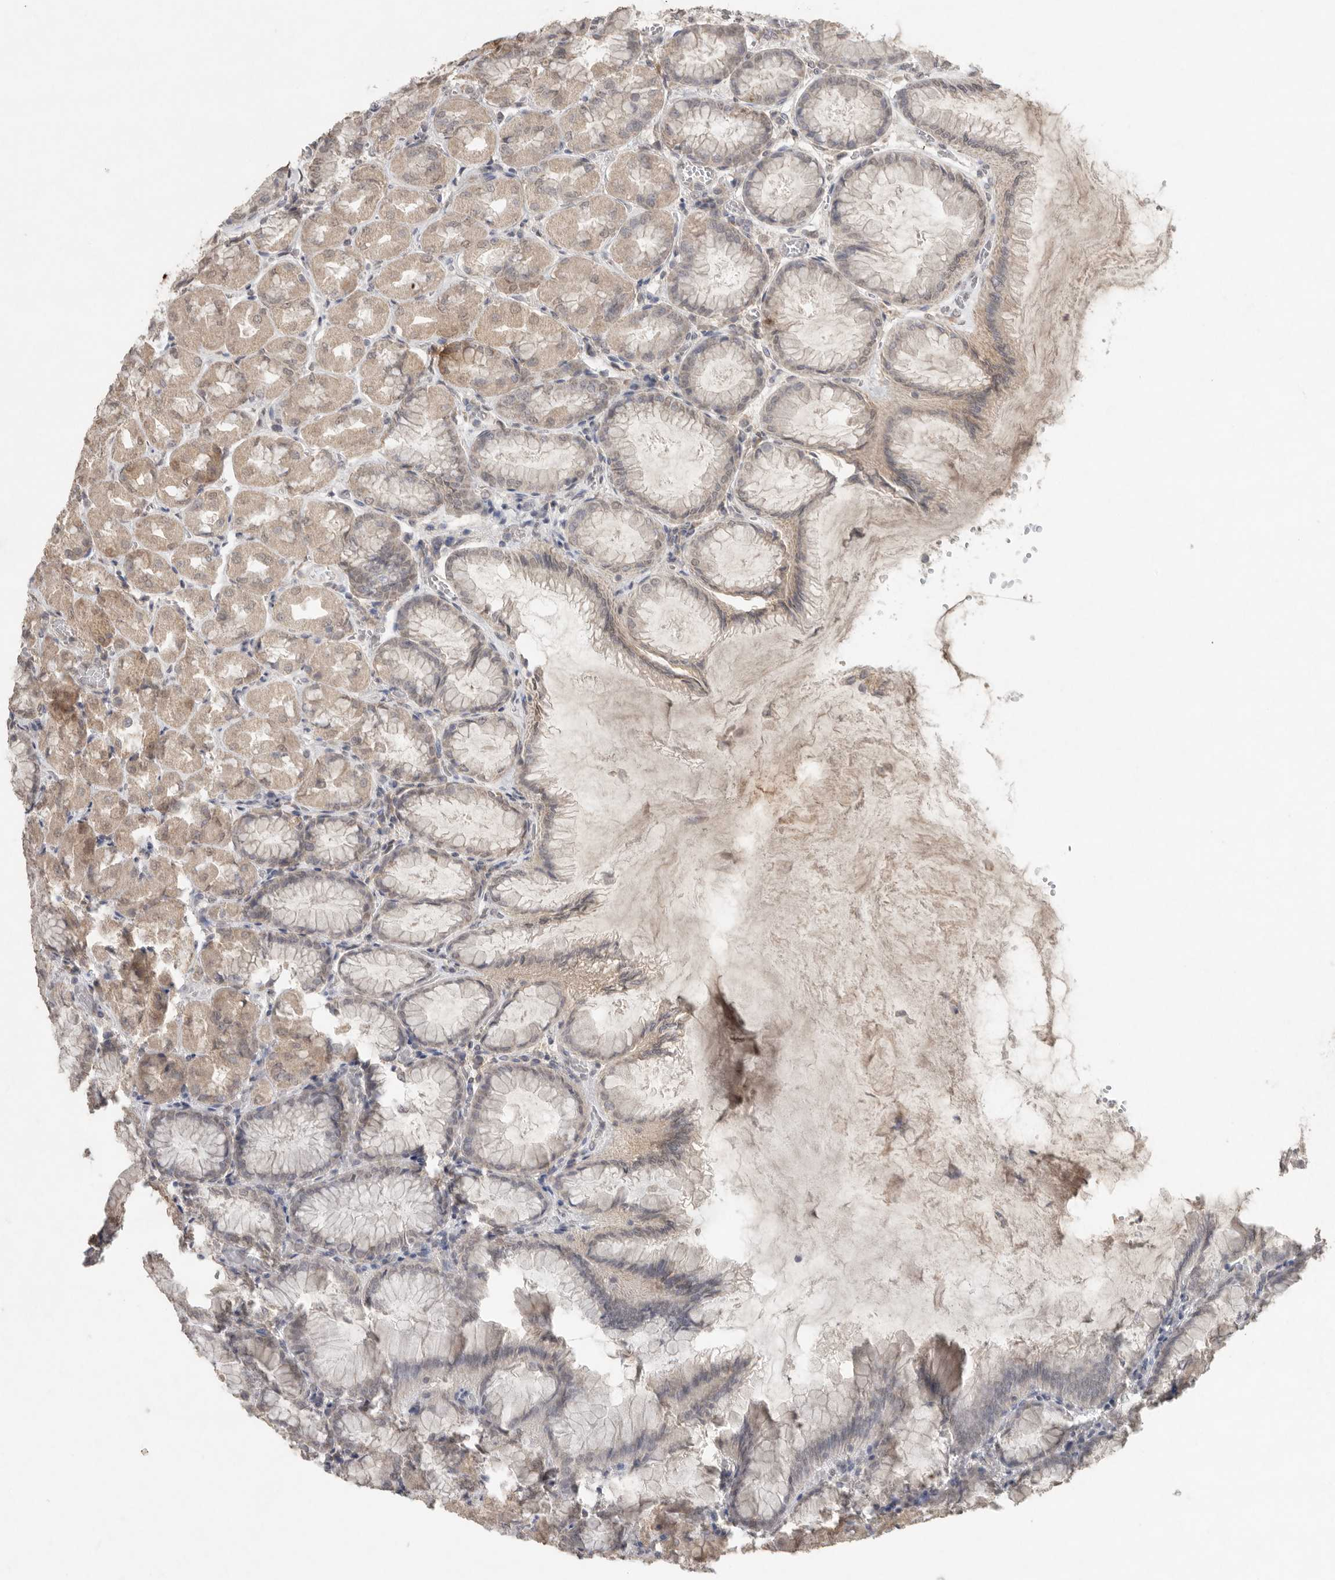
{"staining": {"intensity": "weak", "quantity": ">75%", "location": "cytoplasmic/membranous"}, "tissue": "stomach", "cell_type": "Glandular cells", "image_type": "normal", "snomed": [{"axis": "morphology", "description": "Normal tissue, NOS"}, {"axis": "topography", "description": "Stomach, upper"}], "caption": "Immunohistochemistry (IHC) photomicrograph of benign human stomach stained for a protein (brown), which exhibits low levels of weak cytoplasmic/membranous expression in about >75% of glandular cells.", "gene": "KLK5", "patient": {"sex": "female", "age": 56}}